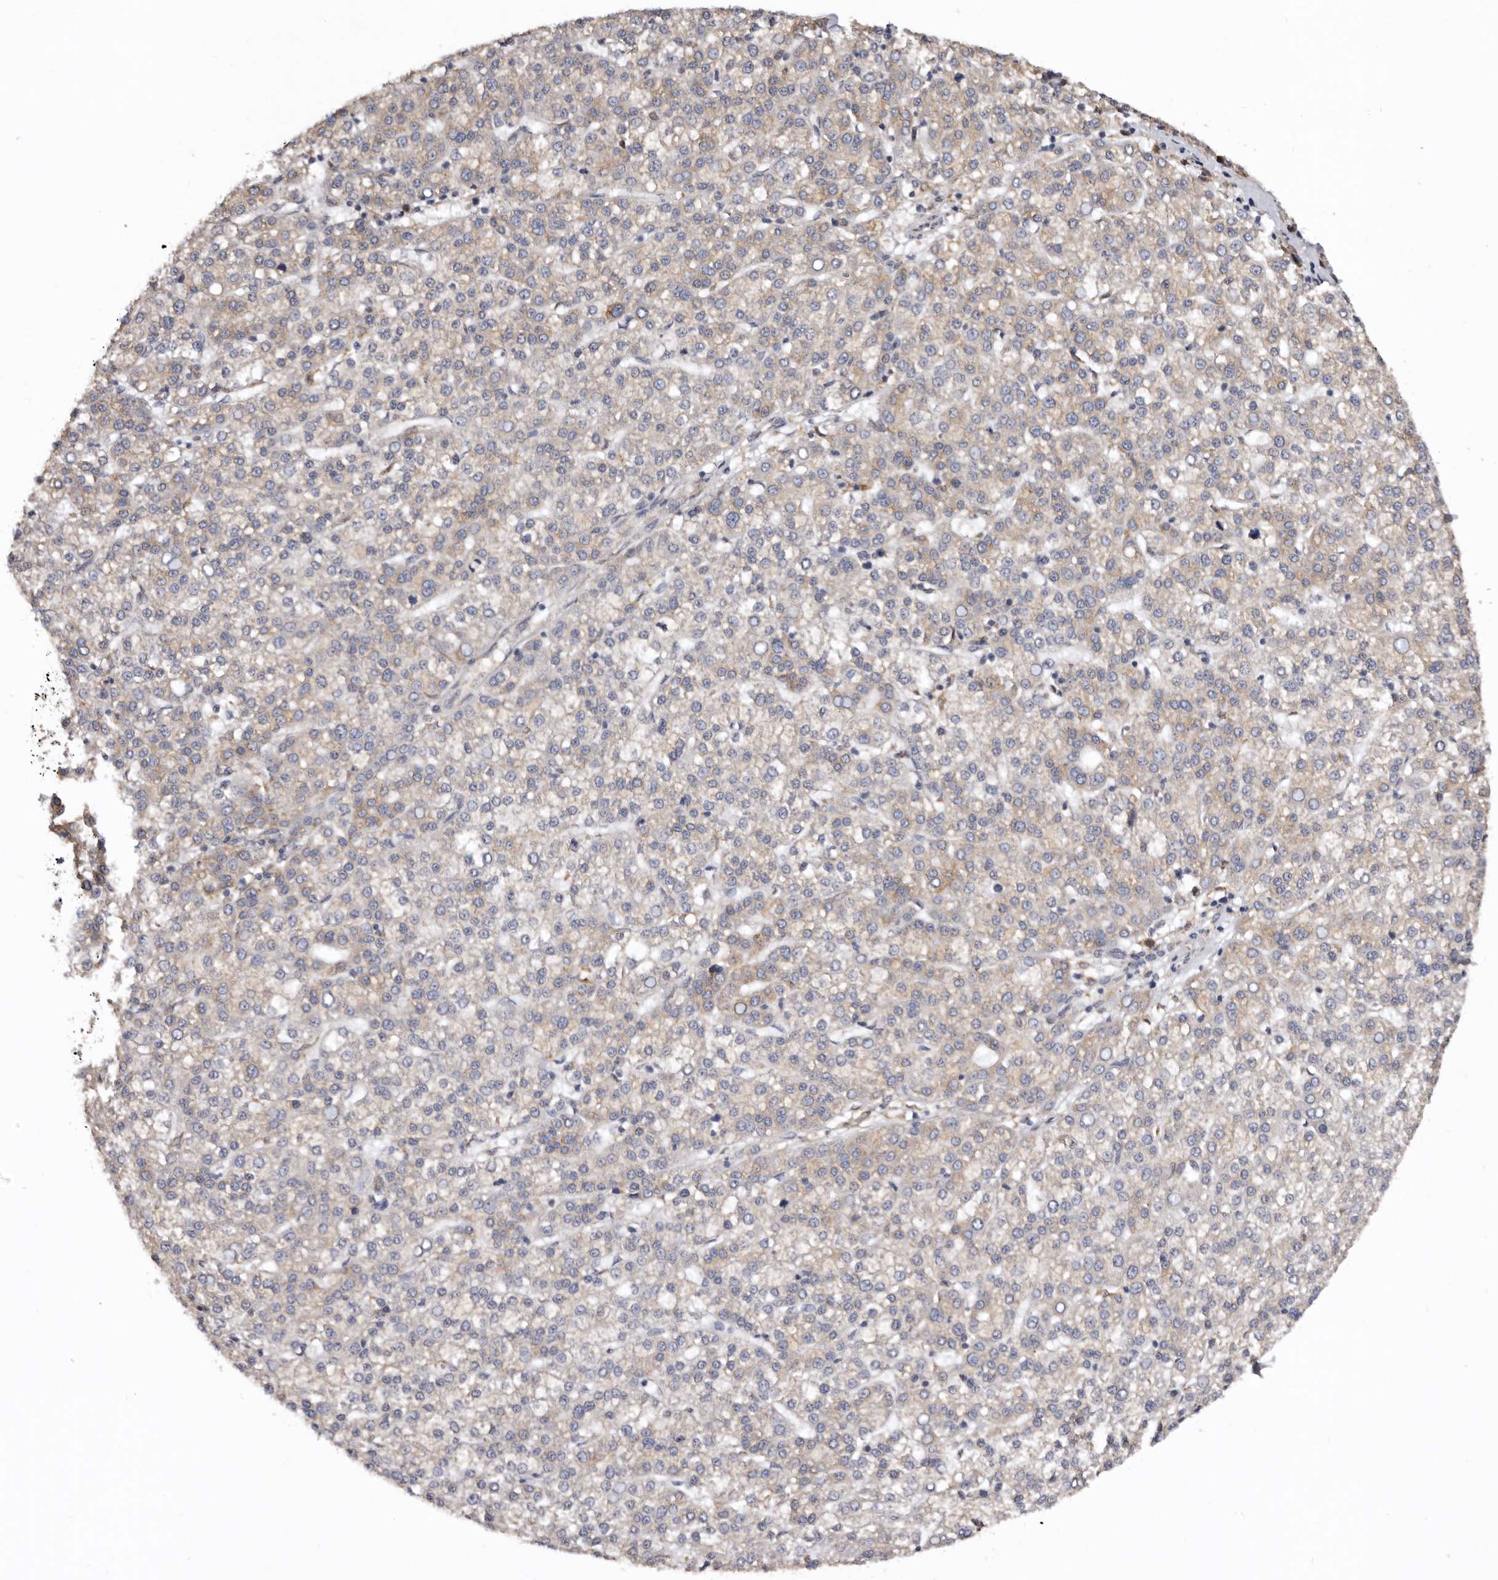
{"staining": {"intensity": "negative", "quantity": "none", "location": "none"}, "tissue": "liver cancer", "cell_type": "Tumor cells", "image_type": "cancer", "snomed": [{"axis": "morphology", "description": "Carcinoma, Hepatocellular, NOS"}, {"axis": "topography", "description": "Liver"}], "caption": "Tumor cells are negative for brown protein staining in liver hepatocellular carcinoma. (DAB (3,3'-diaminobenzidine) immunohistochemistry (IHC) visualized using brightfield microscopy, high magnification).", "gene": "INKA2", "patient": {"sex": "female", "age": 58}}